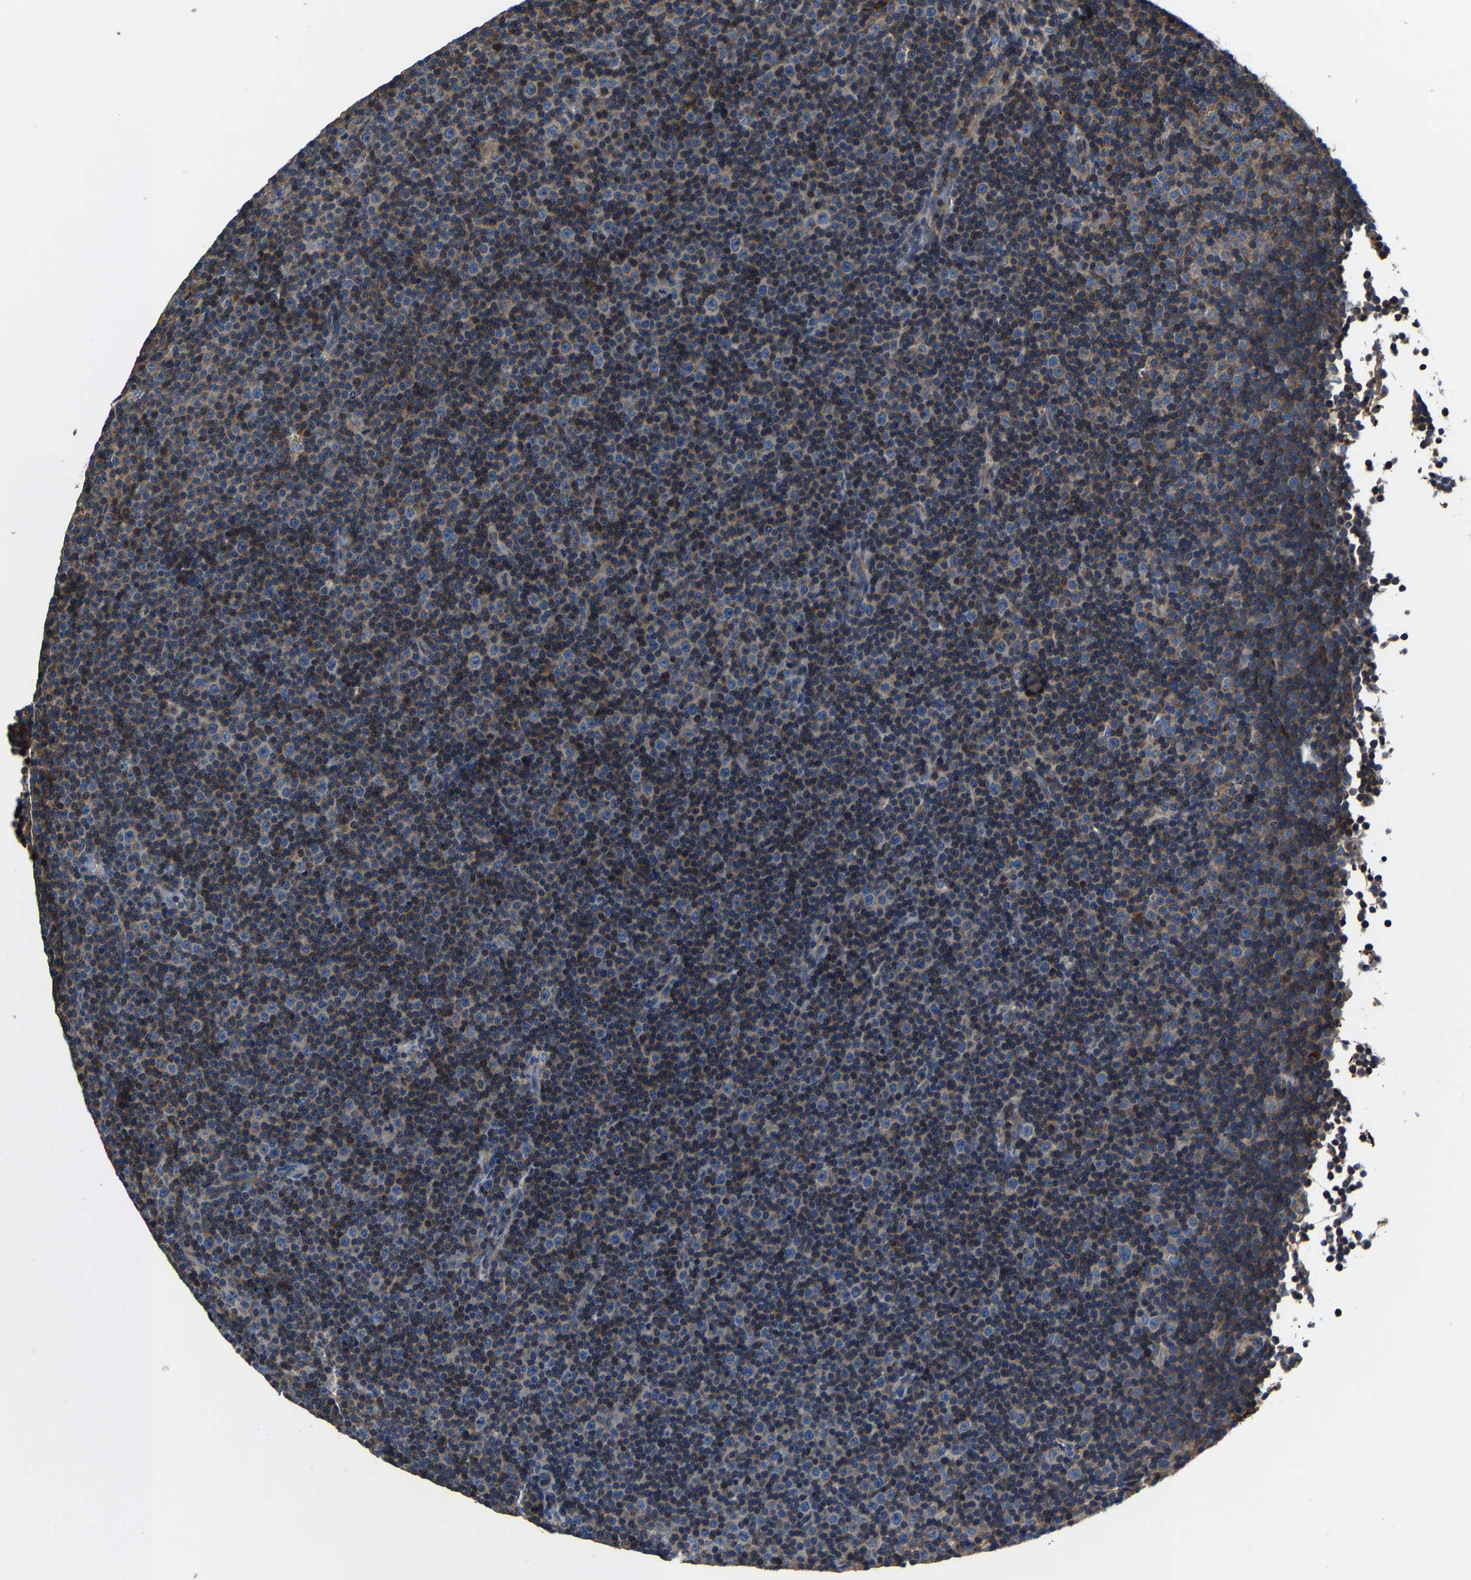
{"staining": {"intensity": "negative", "quantity": "none", "location": "none"}, "tissue": "lymphoma", "cell_type": "Tumor cells", "image_type": "cancer", "snomed": [{"axis": "morphology", "description": "Malignant lymphoma, non-Hodgkin's type, Low grade"}, {"axis": "topography", "description": "Lymph node"}], "caption": "A high-resolution histopathology image shows IHC staining of malignant lymphoma, non-Hodgkin's type (low-grade), which exhibits no significant expression in tumor cells.", "gene": "KIAA1958", "patient": {"sex": "female", "age": 67}}